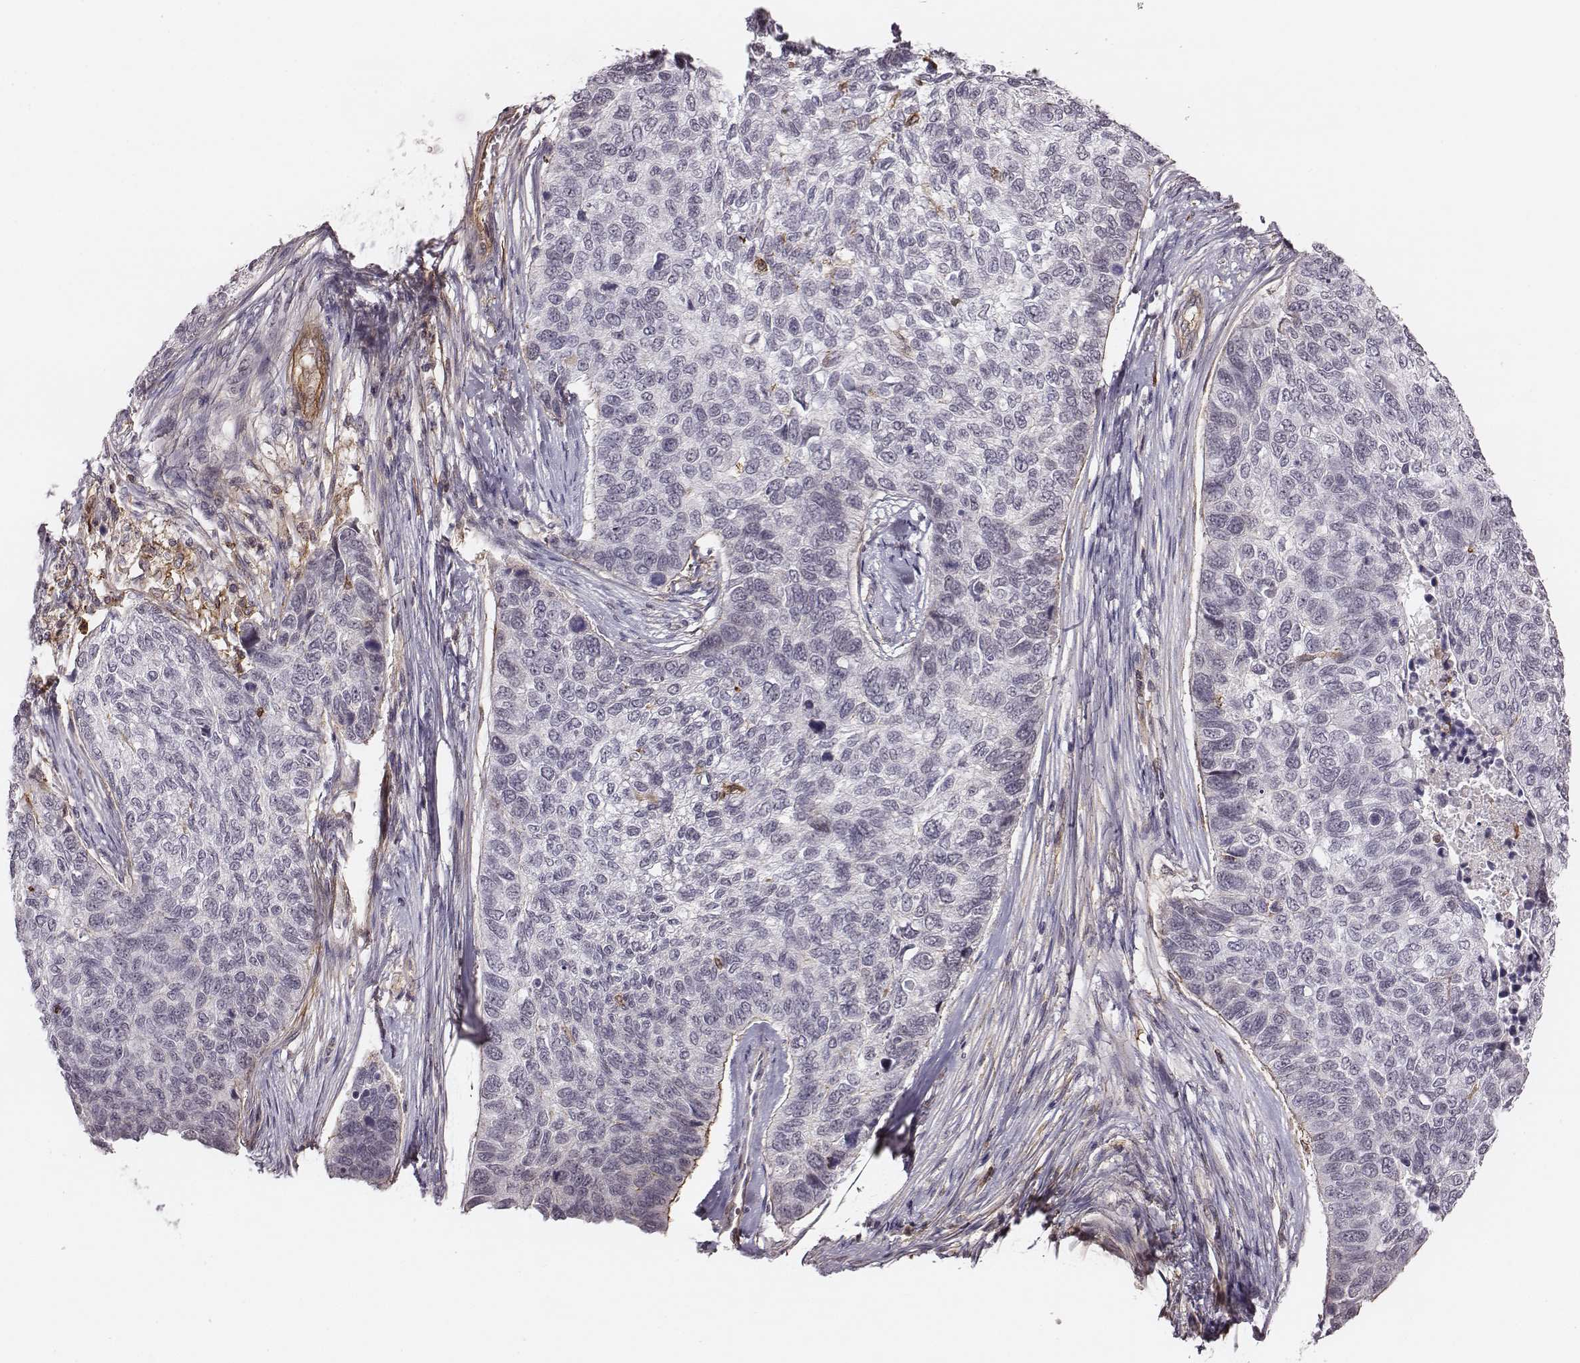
{"staining": {"intensity": "negative", "quantity": "none", "location": "none"}, "tissue": "lung cancer", "cell_type": "Tumor cells", "image_type": "cancer", "snomed": [{"axis": "morphology", "description": "Squamous cell carcinoma, NOS"}, {"axis": "topography", "description": "Lung"}], "caption": "High power microscopy photomicrograph of an immunohistochemistry photomicrograph of lung cancer, revealing no significant staining in tumor cells. The staining is performed using DAB brown chromogen with nuclei counter-stained in using hematoxylin.", "gene": "ZYX", "patient": {"sex": "male", "age": 69}}